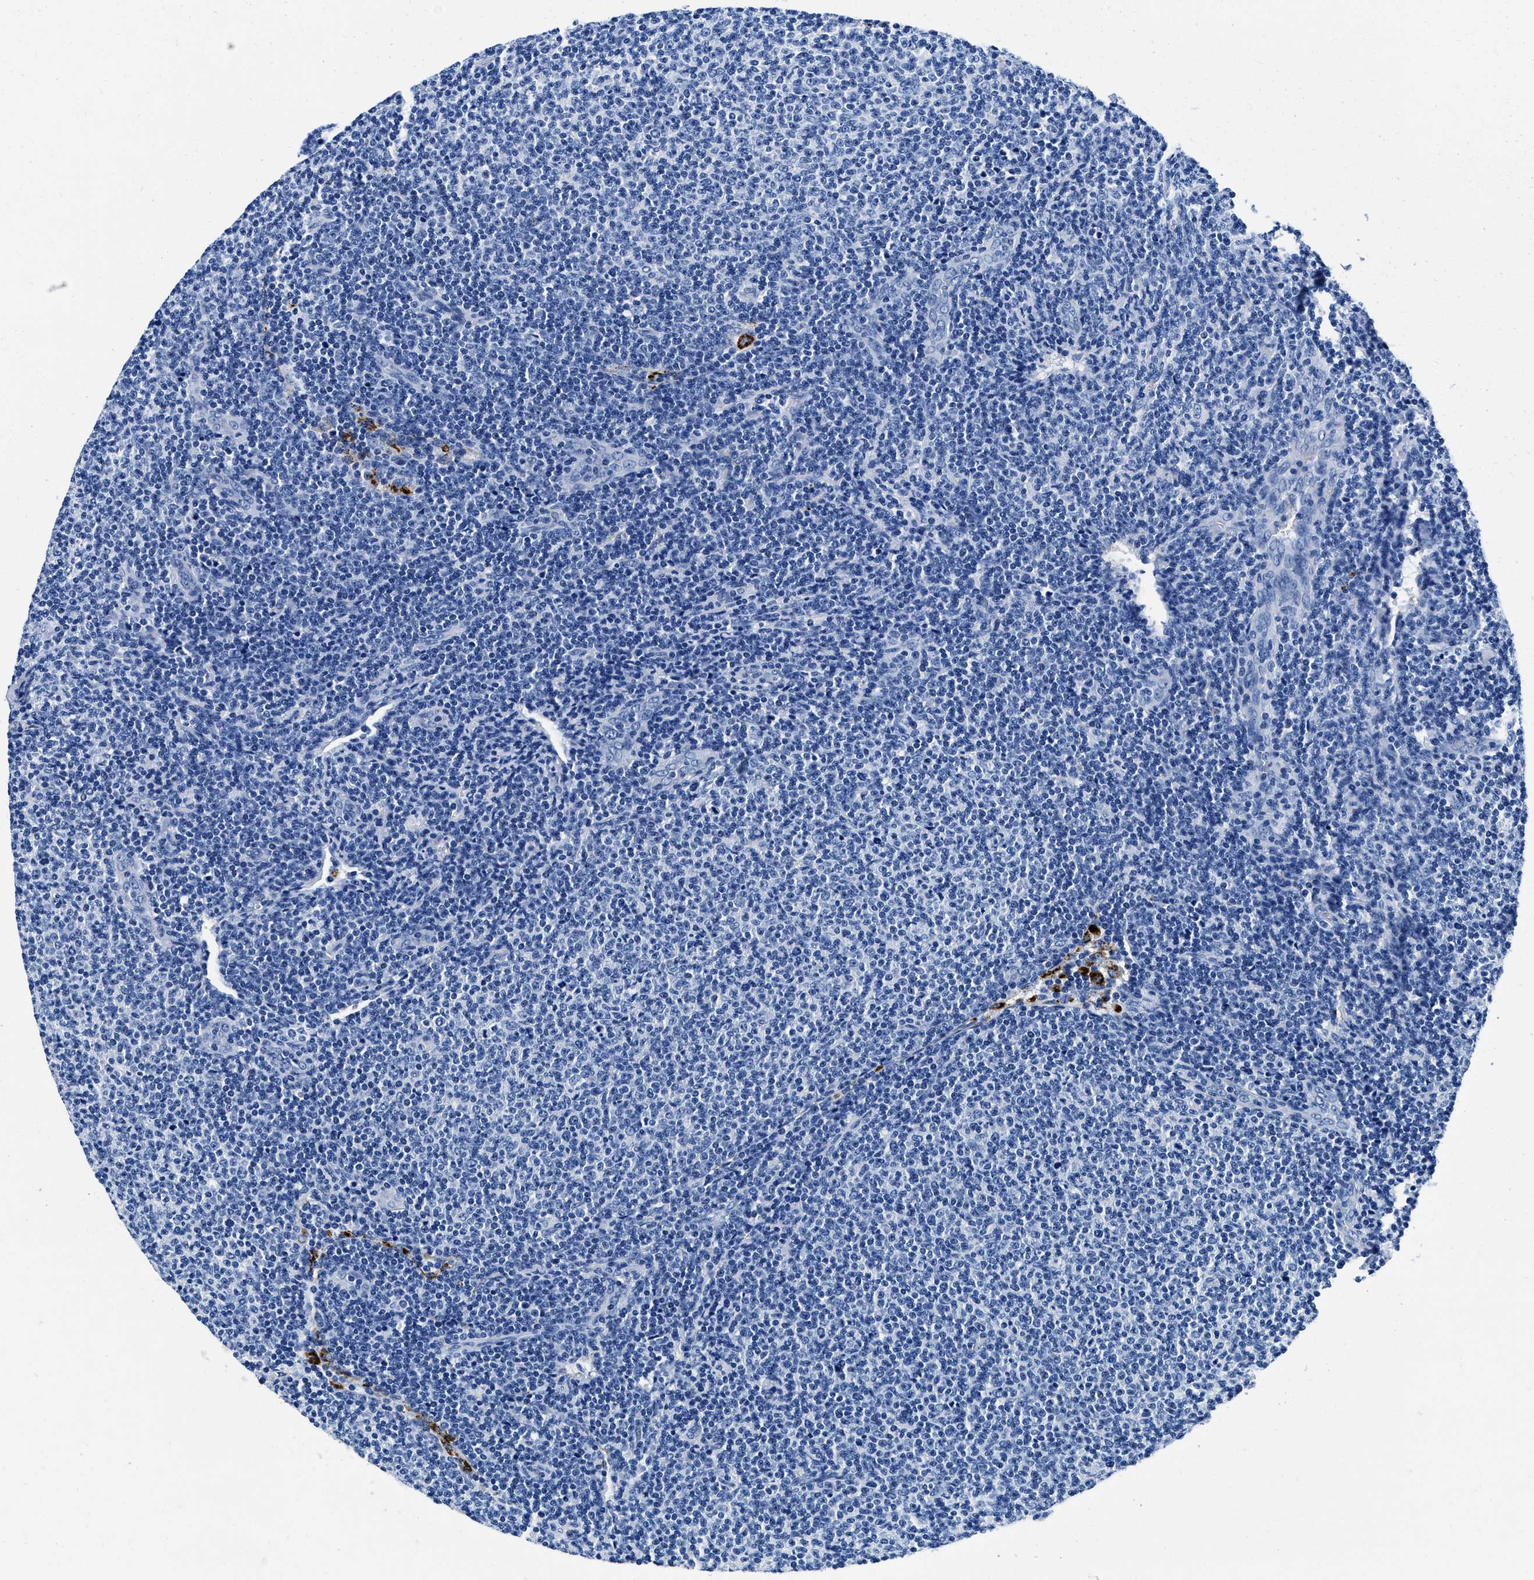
{"staining": {"intensity": "negative", "quantity": "none", "location": "none"}, "tissue": "lymphoma", "cell_type": "Tumor cells", "image_type": "cancer", "snomed": [{"axis": "morphology", "description": "Malignant lymphoma, non-Hodgkin's type, Low grade"}, {"axis": "topography", "description": "Lymph node"}], "caption": "IHC of human lymphoma exhibits no positivity in tumor cells. Nuclei are stained in blue.", "gene": "OR14K1", "patient": {"sex": "male", "age": 66}}